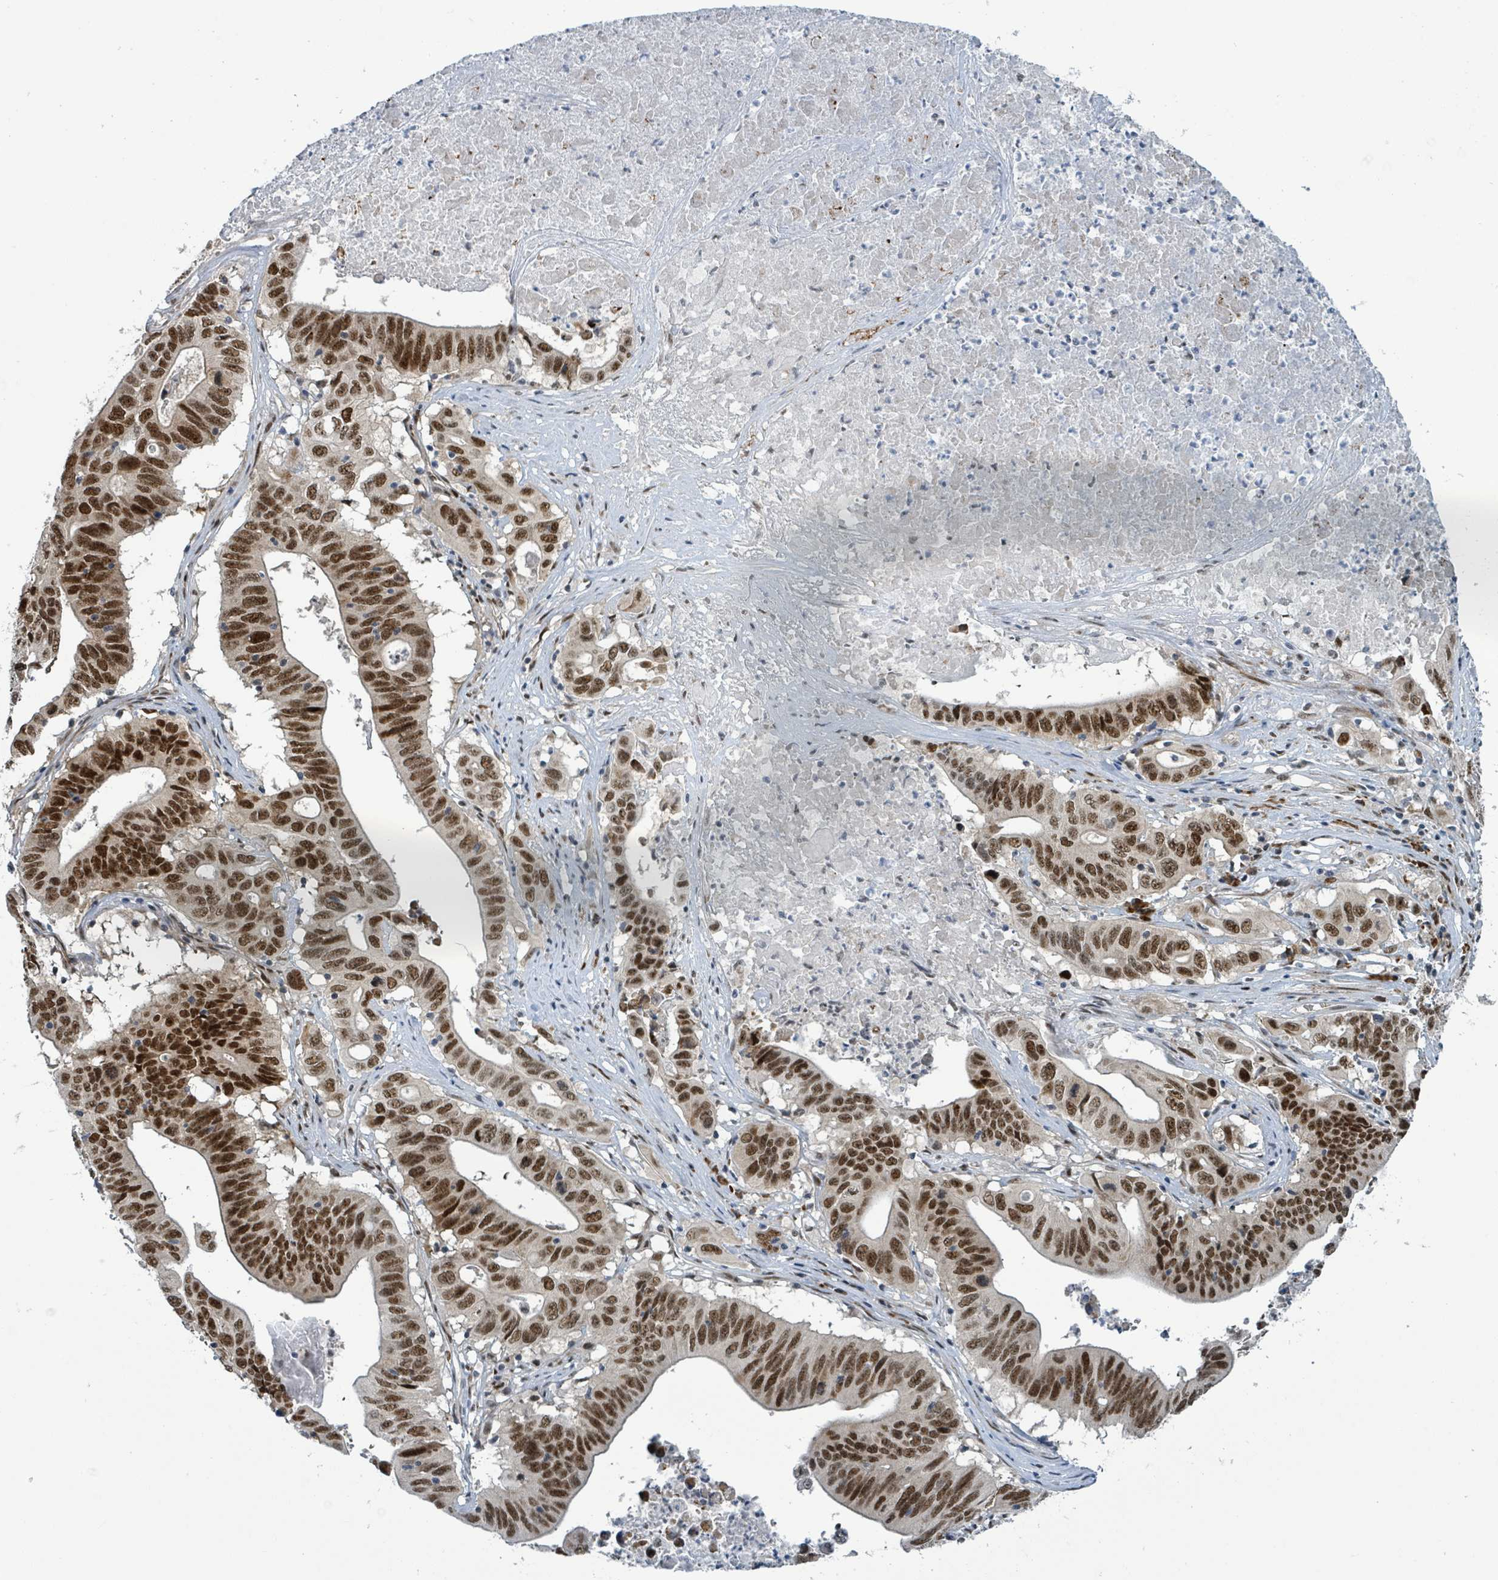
{"staining": {"intensity": "strong", "quantity": ">75%", "location": "nuclear"}, "tissue": "lung cancer", "cell_type": "Tumor cells", "image_type": "cancer", "snomed": [{"axis": "morphology", "description": "Adenocarcinoma, NOS"}, {"axis": "topography", "description": "Lung"}], "caption": "Brown immunohistochemical staining in human lung cancer (adenocarcinoma) displays strong nuclear positivity in about >75% of tumor cells. Using DAB (3,3'-diaminobenzidine) (brown) and hematoxylin (blue) stains, captured at high magnification using brightfield microscopy.", "gene": "KLF3", "patient": {"sex": "female", "age": 60}}